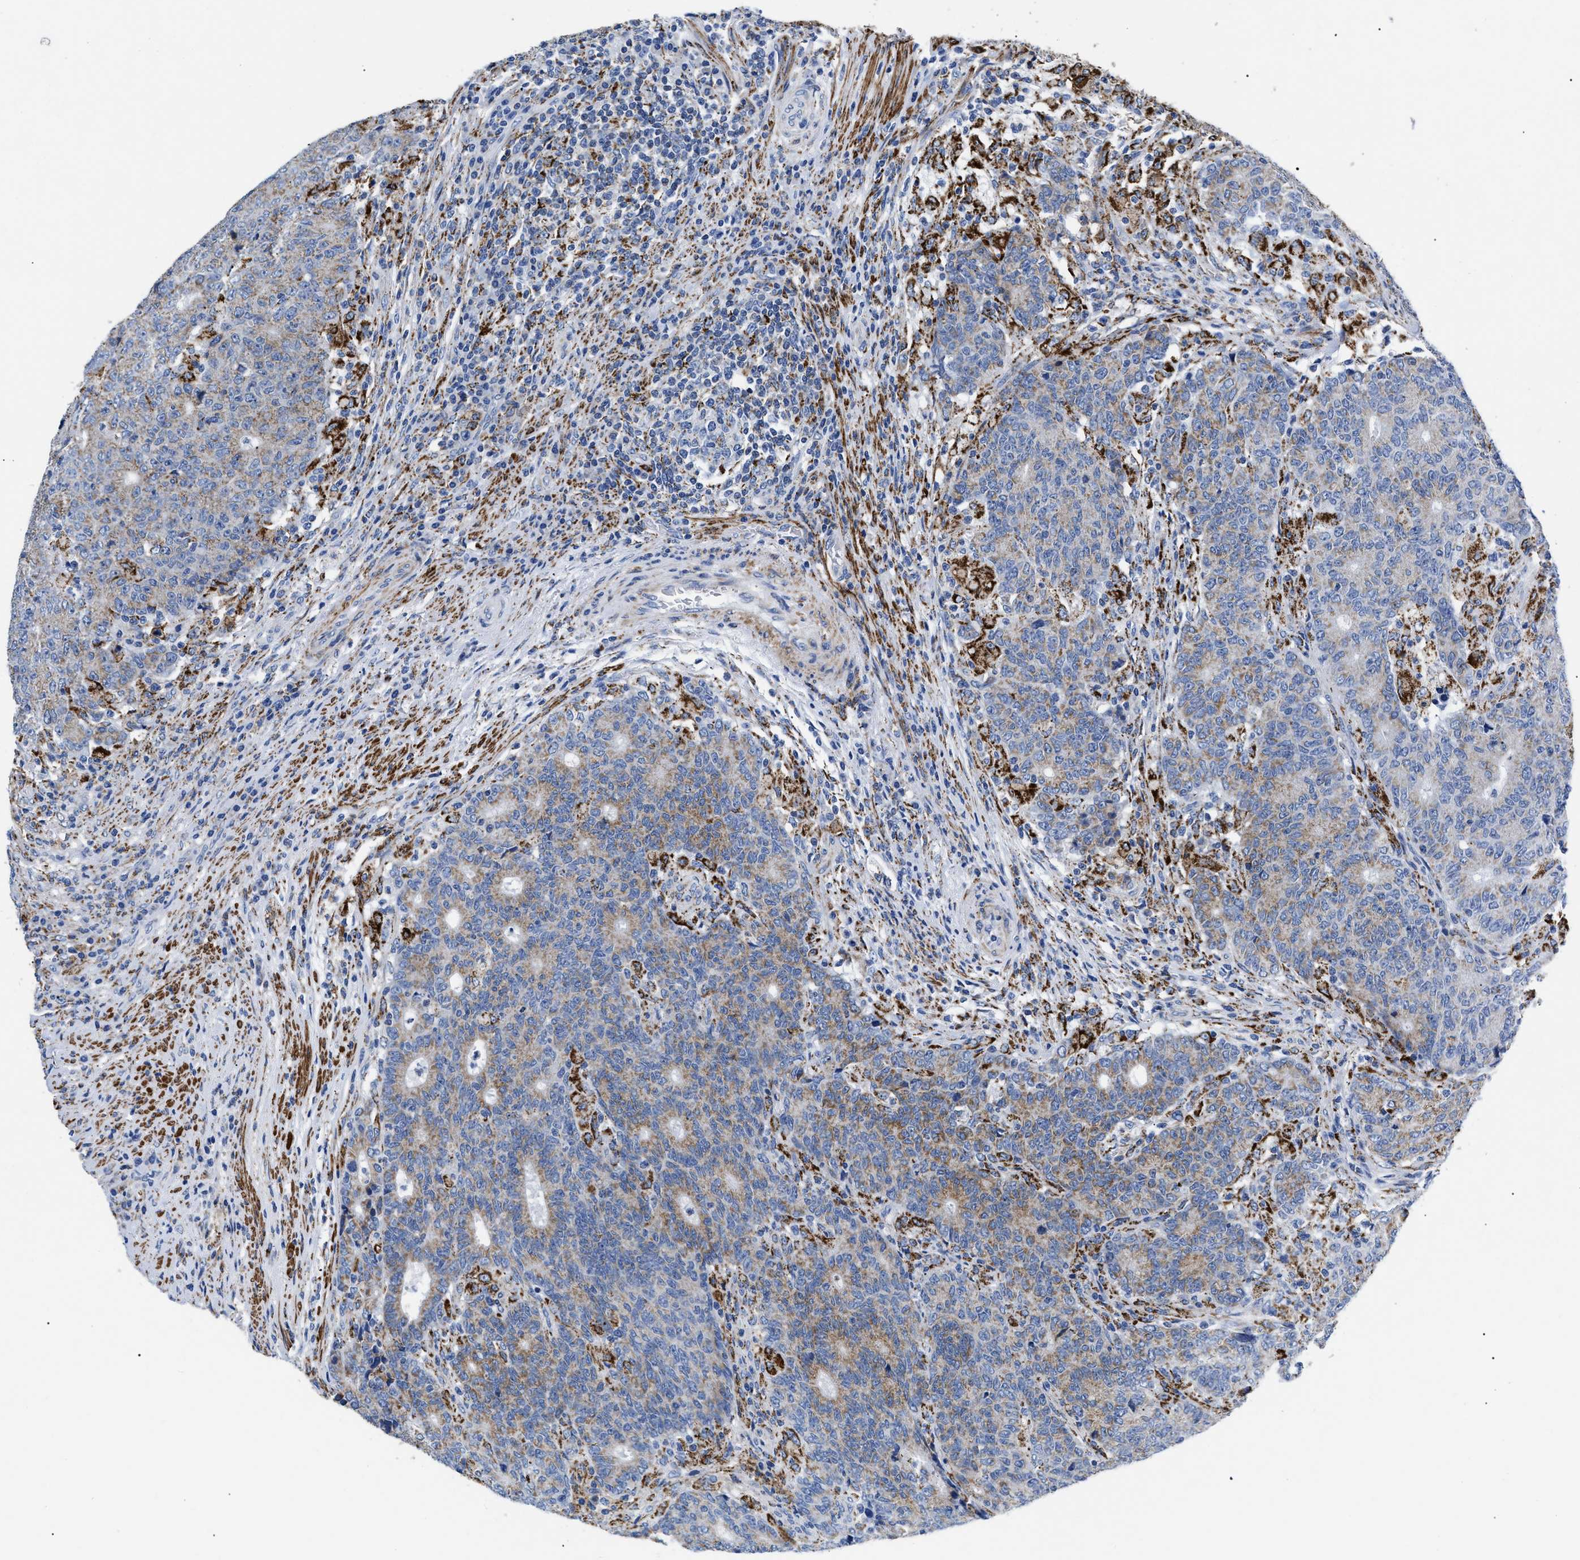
{"staining": {"intensity": "weak", "quantity": "25%-75%", "location": "cytoplasmic/membranous"}, "tissue": "colorectal cancer", "cell_type": "Tumor cells", "image_type": "cancer", "snomed": [{"axis": "morphology", "description": "Normal tissue, NOS"}, {"axis": "morphology", "description": "Adenocarcinoma, NOS"}, {"axis": "topography", "description": "Colon"}], "caption": "Immunohistochemistry micrograph of neoplastic tissue: human adenocarcinoma (colorectal) stained using IHC reveals low levels of weak protein expression localized specifically in the cytoplasmic/membranous of tumor cells, appearing as a cytoplasmic/membranous brown color.", "gene": "GPR149", "patient": {"sex": "female", "age": 75}}